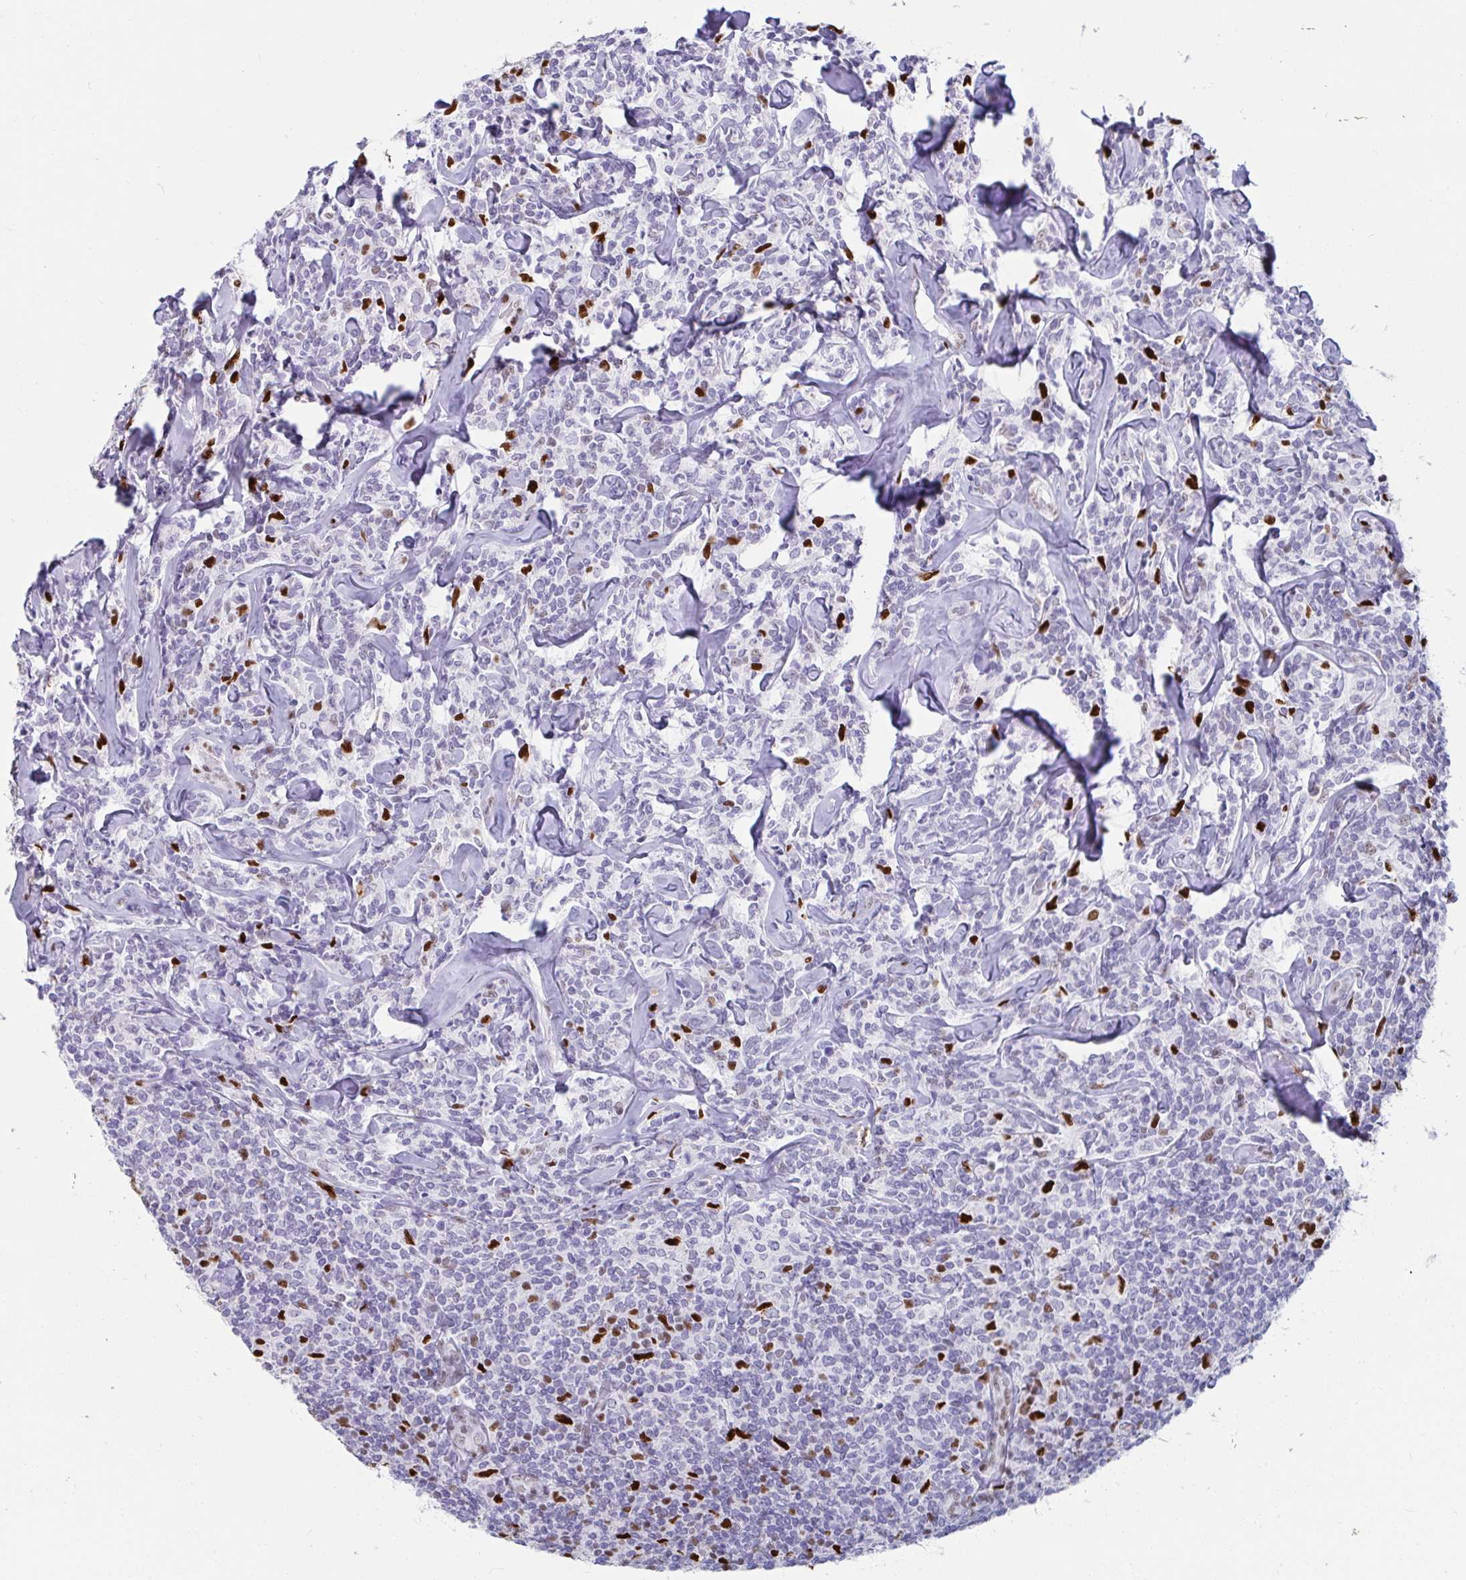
{"staining": {"intensity": "negative", "quantity": "none", "location": "none"}, "tissue": "lymphoma", "cell_type": "Tumor cells", "image_type": "cancer", "snomed": [{"axis": "morphology", "description": "Malignant lymphoma, non-Hodgkin's type, Low grade"}, {"axis": "topography", "description": "Lymph node"}], "caption": "DAB immunohistochemical staining of low-grade malignant lymphoma, non-Hodgkin's type reveals no significant staining in tumor cells.", "gene": "ZNF586", "patient": {"sex": "female", "age": 56}}